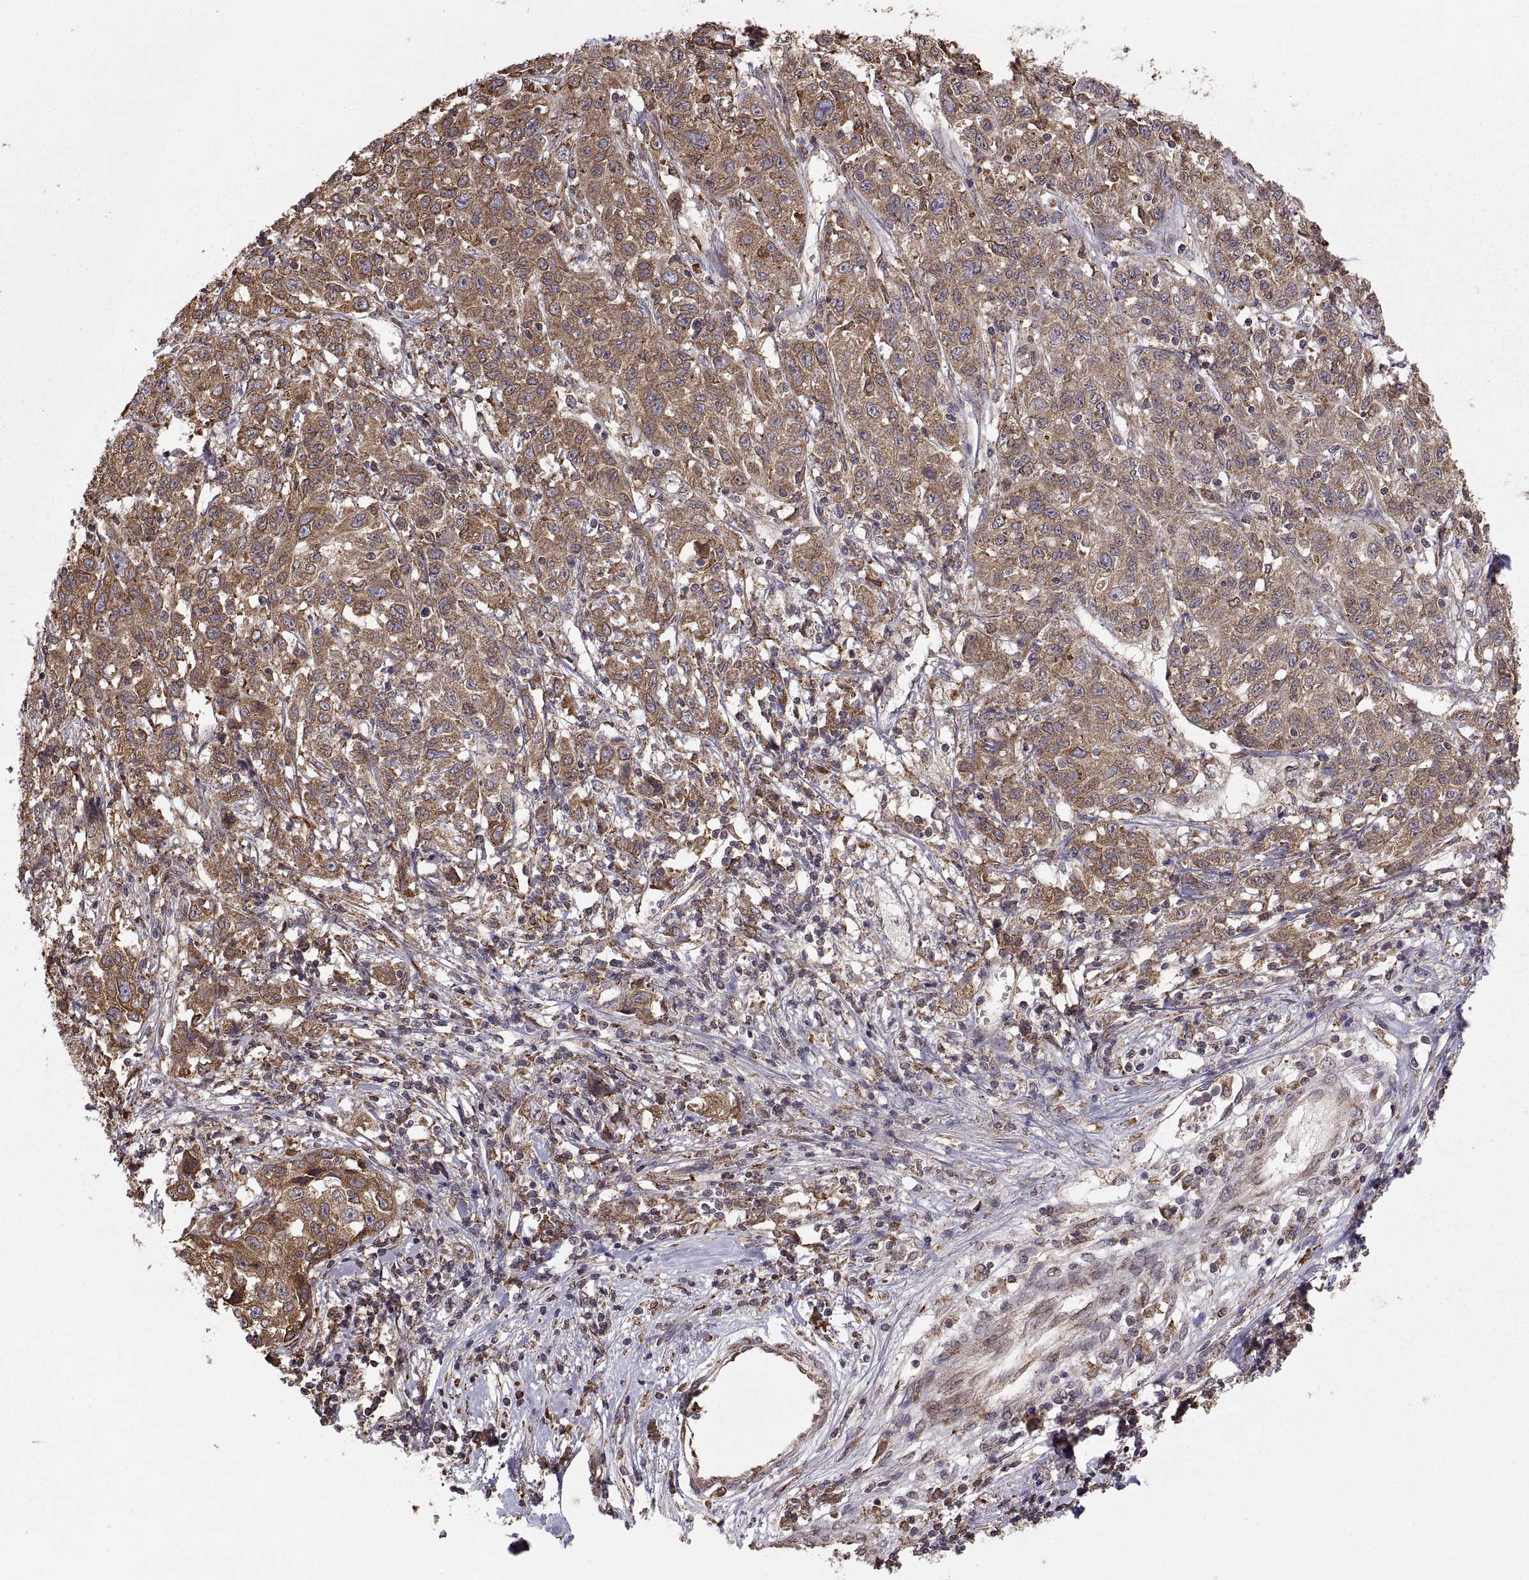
{"staining": {"intensity": "moderate", "quantity": ">75%", "location": "cytoplasmic/membranous"}, "tissue": "liver cancer", "cell_type": "Tumor cells", "image_type": "cancer", "snomed": [{"axis": "morphology", "description": "Adenocarcinoma, NOS"}, {"axis": "morphology", "description": "Cholangiocarcinoma"}, {"axis": "topography", "description": "Liver"}], "caption": "A photomicrograph of liver cancer (adenocarcinoma) stained for a protein shows moderate cytoplasmic/membranous brown staining in tumor cells. (DAB (3,3'-diaminobenzidine) = brown stain, brightfield microscopy at high magnification).", "gene": "PDIA3", "patient": {"sex": "male", "age": 64}}